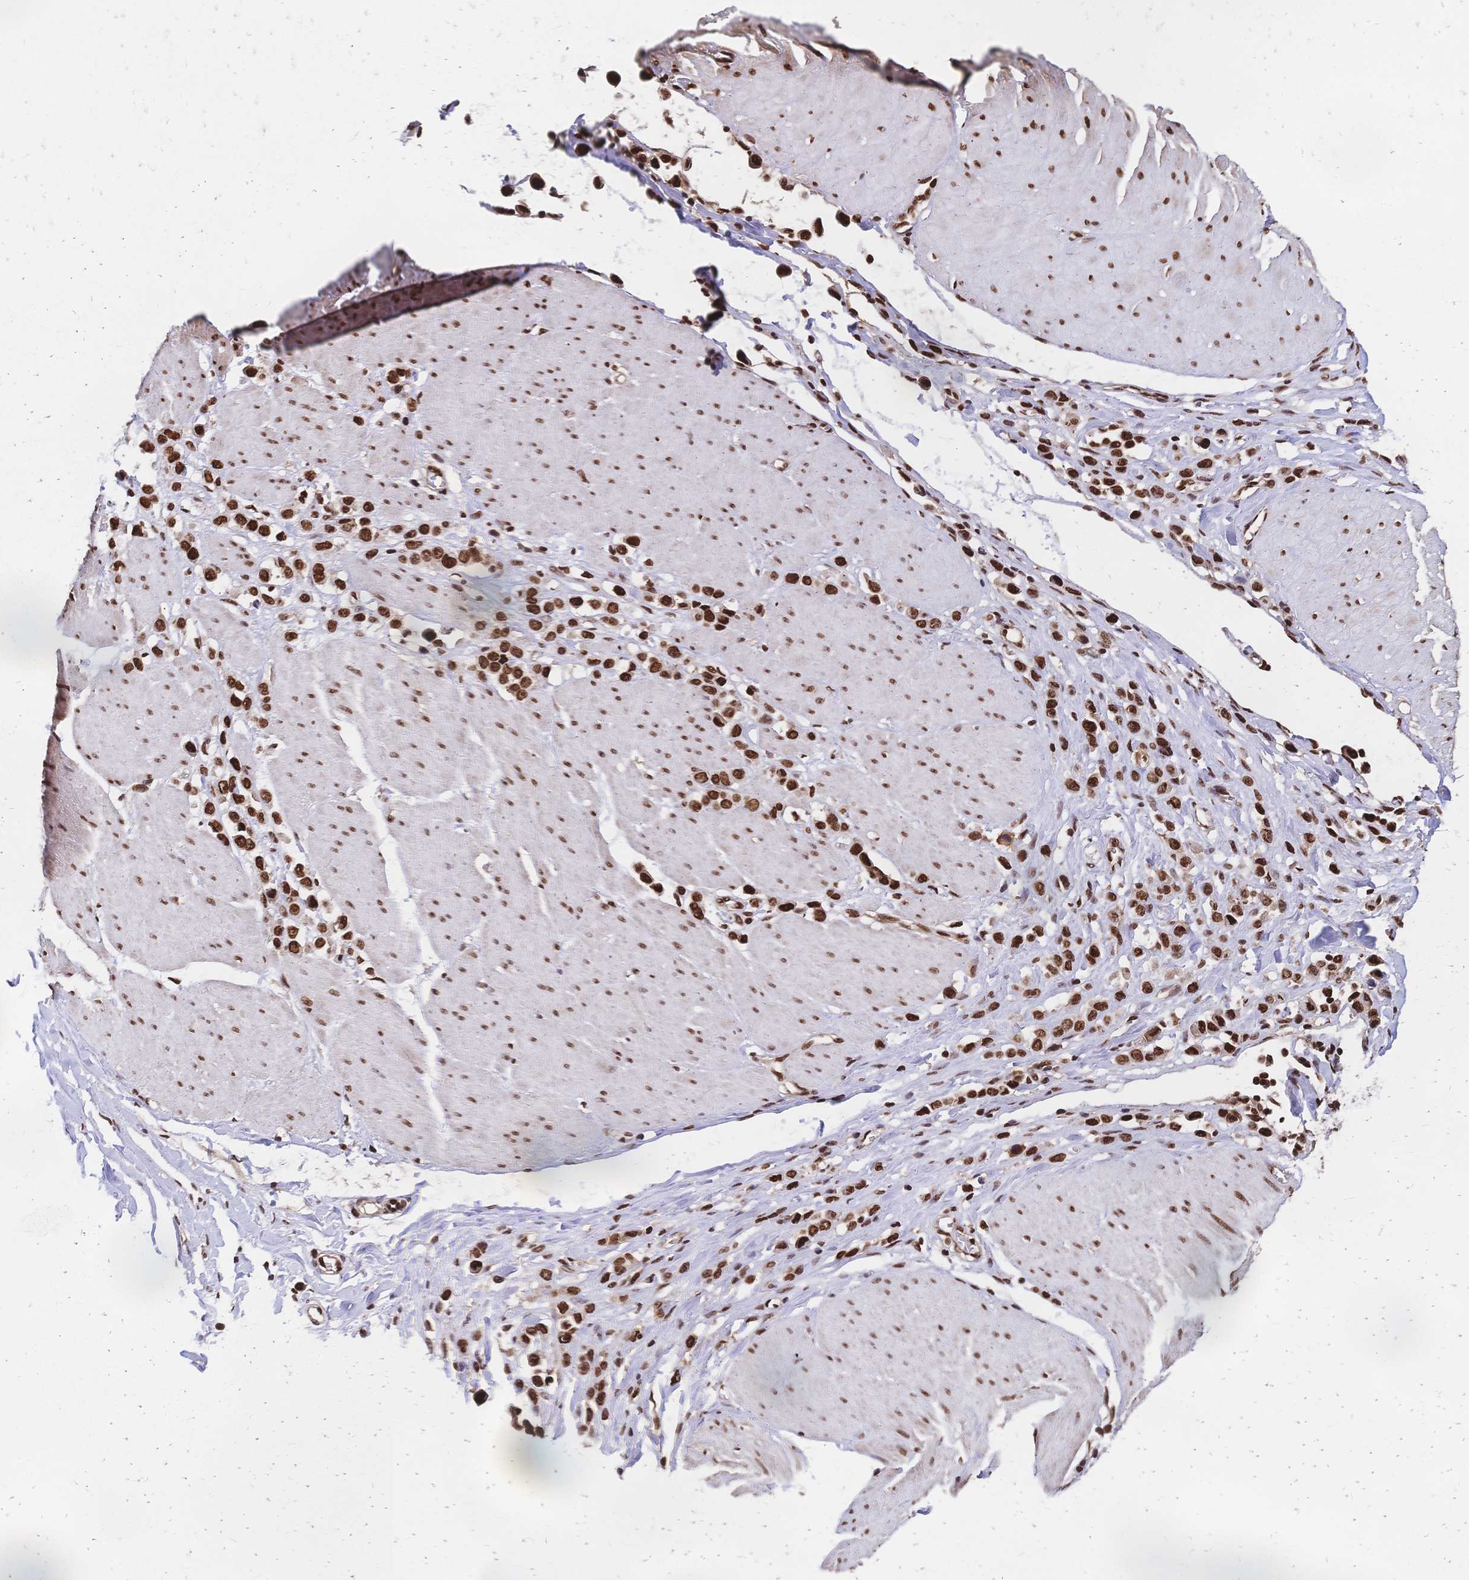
{"staining": {"intensity": "strong", "quantity": ">75%", "location": "nuclear"}, "tissue": "stomach cancer", "cell_type": "Tumor cells", "image_type": "cancer", "snomed": [{"axis": "morphology", "description": "Adenocarcinoma, NOS"}, {"axis": "topography", "description": "Stomach"}], "caption": "This photomicrograph exhibits immunohistochemistry (IHC) staining of stomach cancer, with high strong nuclear expression in approximately >75% of tumor cells.", "gene": "HDGF", "patient": {"sex": "male", "age": 47}}